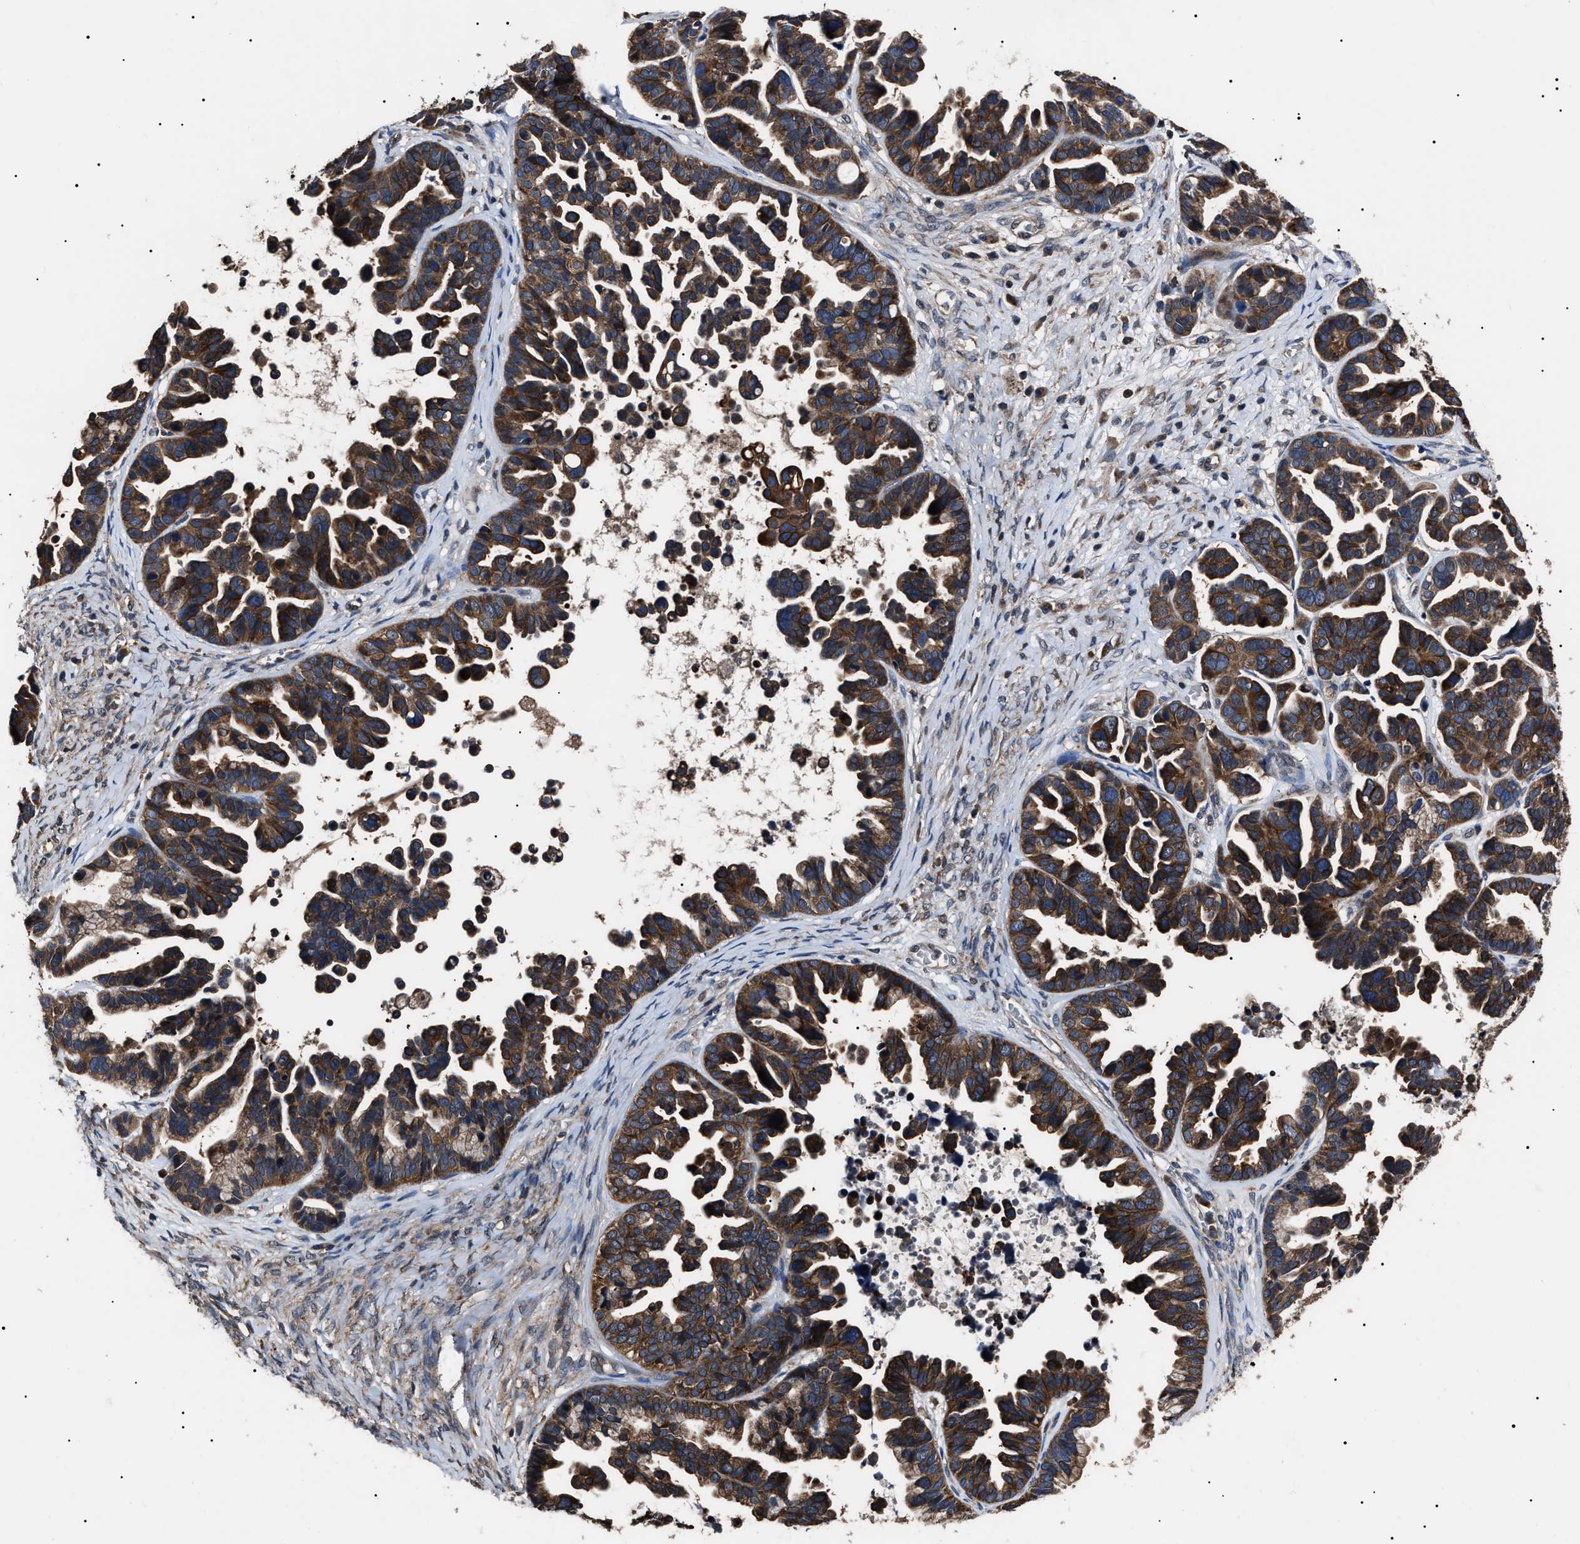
{"staining": {"intensity": "moderate", "quantity": ">75%", "location": "cytoplasmic/membranous"}, "tissue": "ovarian cancer", "cell_type": "Tumor cells", "image_type": "cancer", "snomed": [{"axis": "morphology", "description": "Cystadenocarcinoma, serous, NOS"}, {"axis": "topography", "description": "Ovary"}], "caption": "A micrograph of human ovarian cancer (serous cystadenocarcinoma) stained for a protein shows moderate cytoplasmic/membranous brown staining in tumor cells.", "gene": "CCT8", "patient": {"sex": "female", "age": 56}}